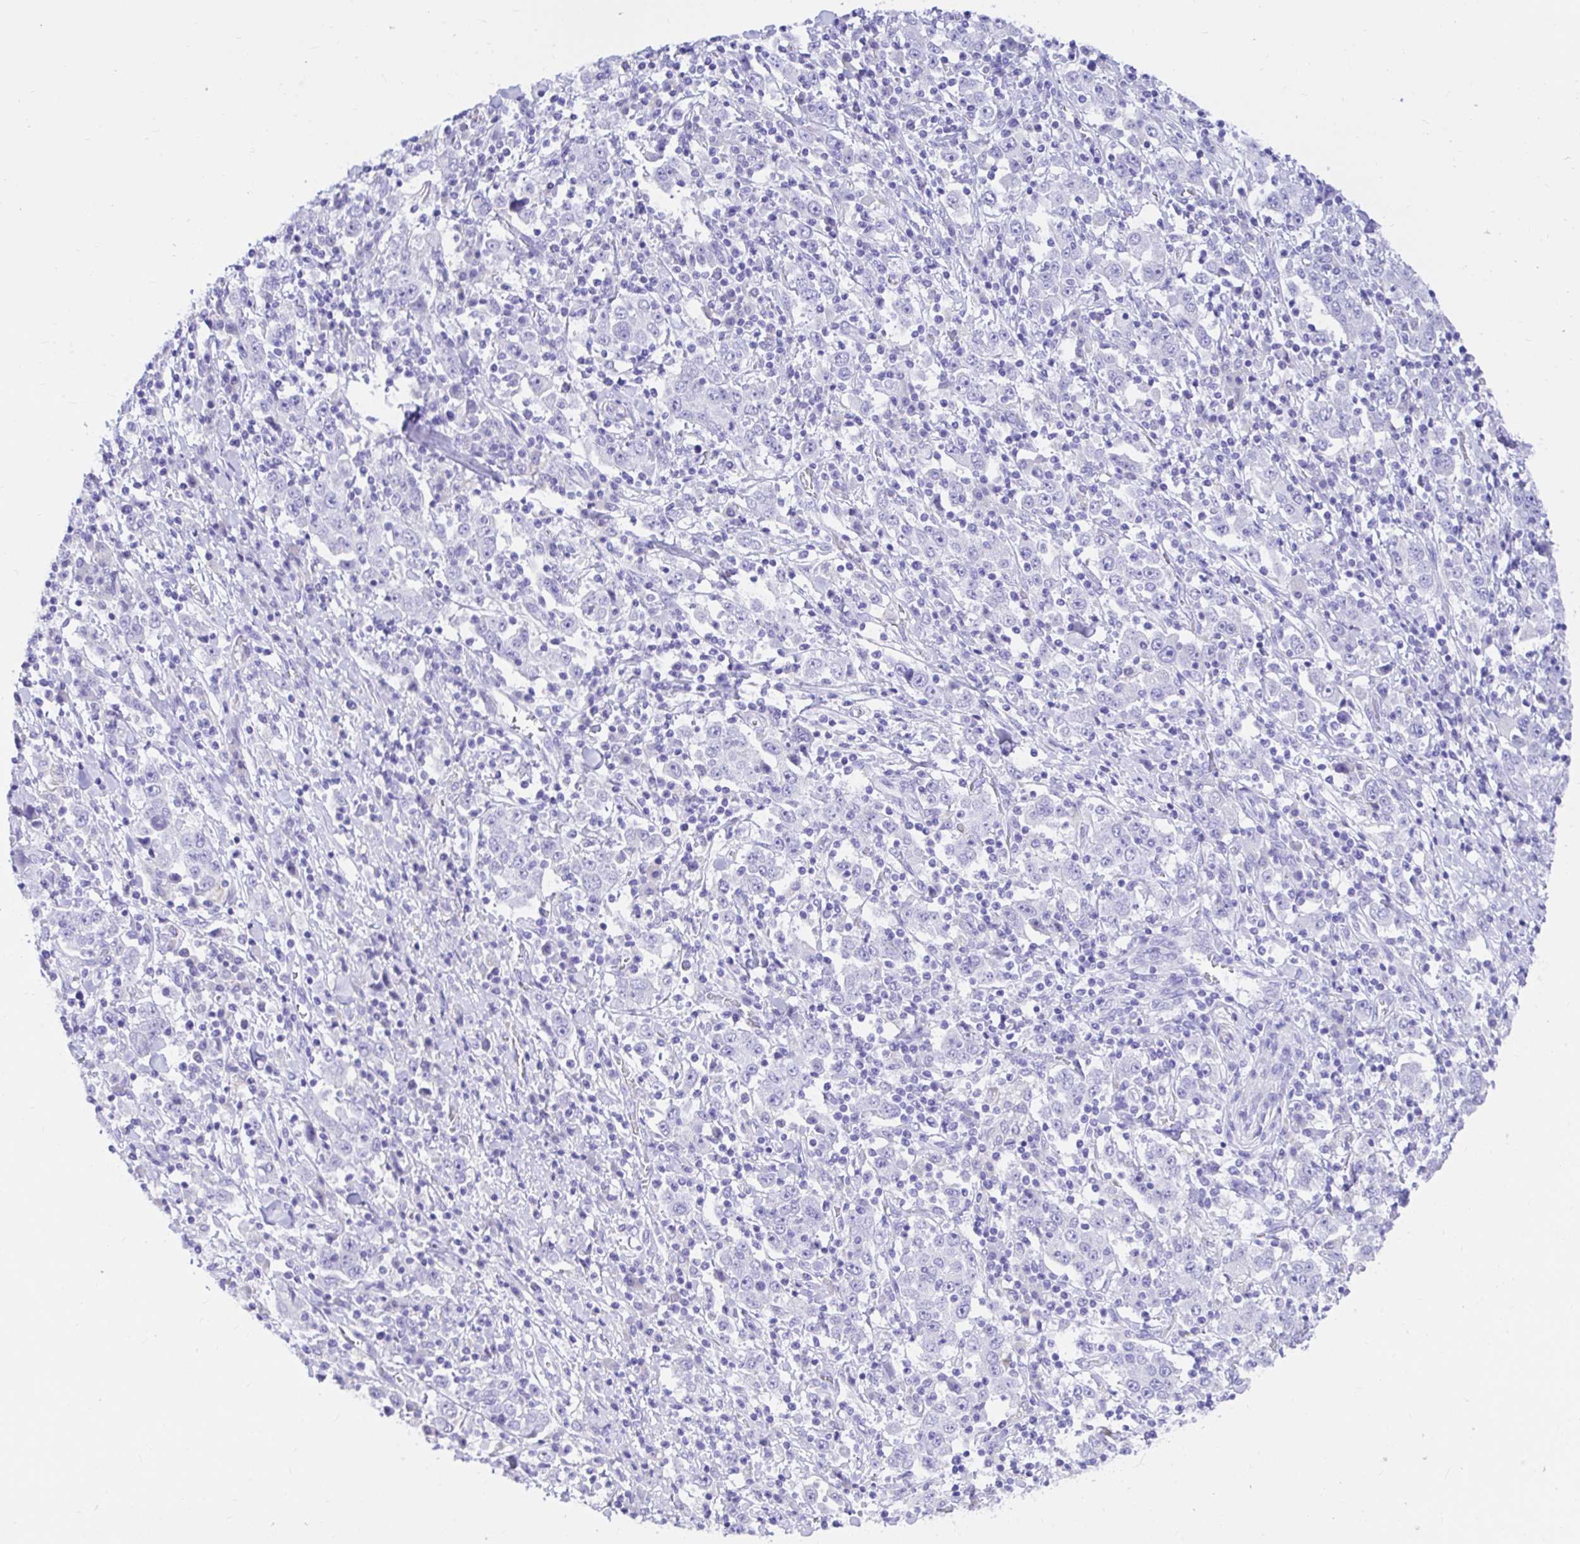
{"staining": {"intensity": "negative", "quantity": "none", "location": "none"}, "tissue": "stomach cancer", "cell_type": "Tumor cells", "image_type": "cancer", "snomed": [{"axis": "morphology", "description": "Normal tissue, NOS"}, {"axis": "morphology", "description": "Adenocarcinoma, NOS"}, {"axis": "topography", "description": "Stomach, upper"}, {"axis": "topography", "description": "Stomach"}], "caption": "Stomach cancer (adenocarcinoma) was stained to show a protein in brown. There is no significant positivity in tumor cells. (DAB immunohistochemistry, high magnification).", "gene": "BACE2", "patient": {"sex": "male", "age": 59}}